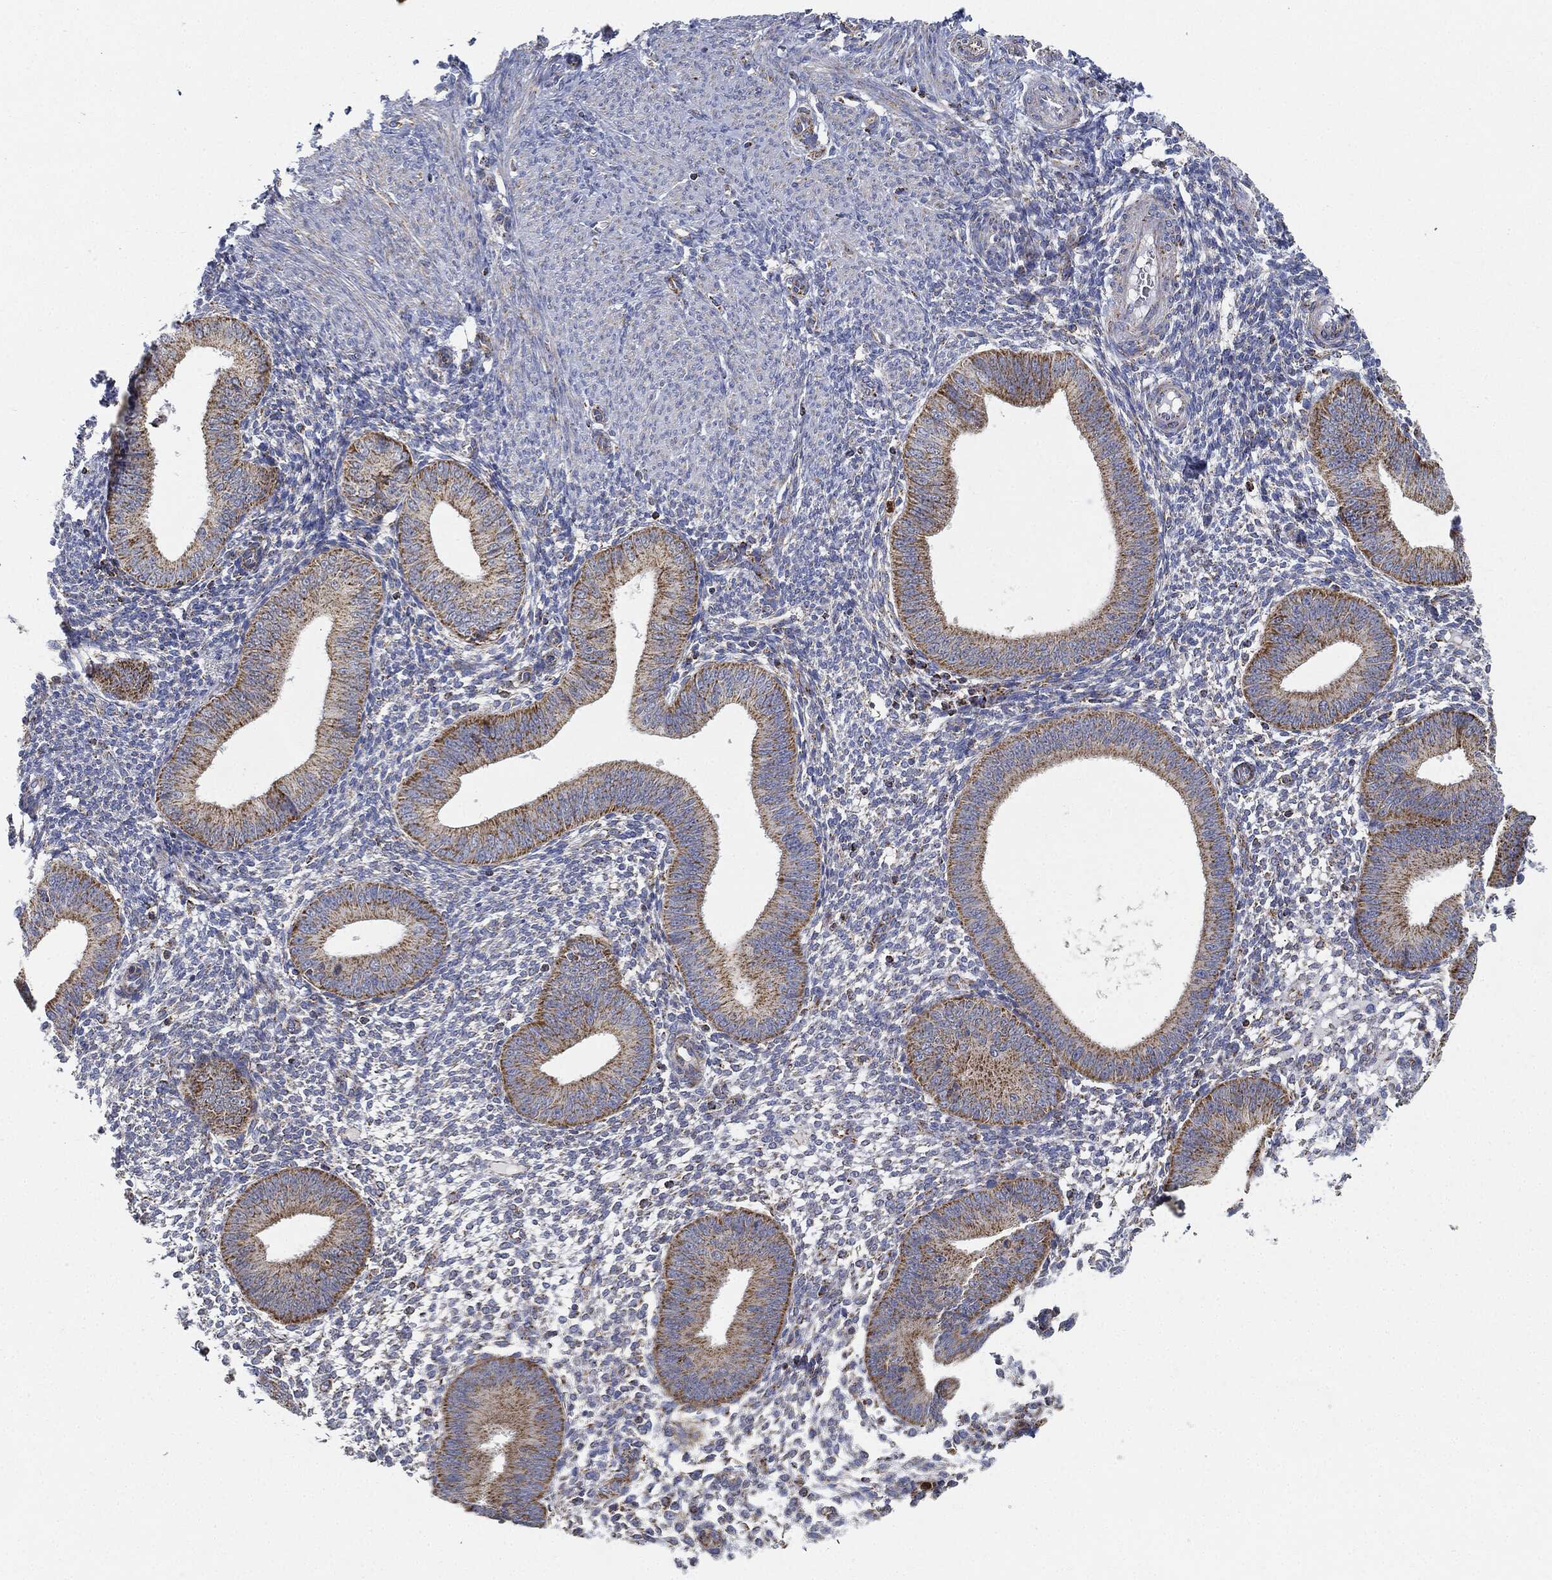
{"staining": {"intensity": "moderate", "quantity": "<25%", "location": "cytoplasmic/membranous"}, "tissue": "endometrium", "cell_type": "Cells in endometrial stroma", "image_type": "normal", "snomed": [{"axis": "morphology", "description": "Normal tissue, NOS"}, {"axis": "topography", "description": "Endometrium"}], "caption": "Immunohistochemistry photomicrograph of unremarkable endometrium: endometrium stained using IHC demonstrates low levels of moderate protein expression localized specifically in the cytoplasmic/membranous of cells in endometrial stroma, appearing as a cytoplasmic/membranous brown color.", "gene": "CAPN15", "patient": {"sex": "female", "age": 39}}